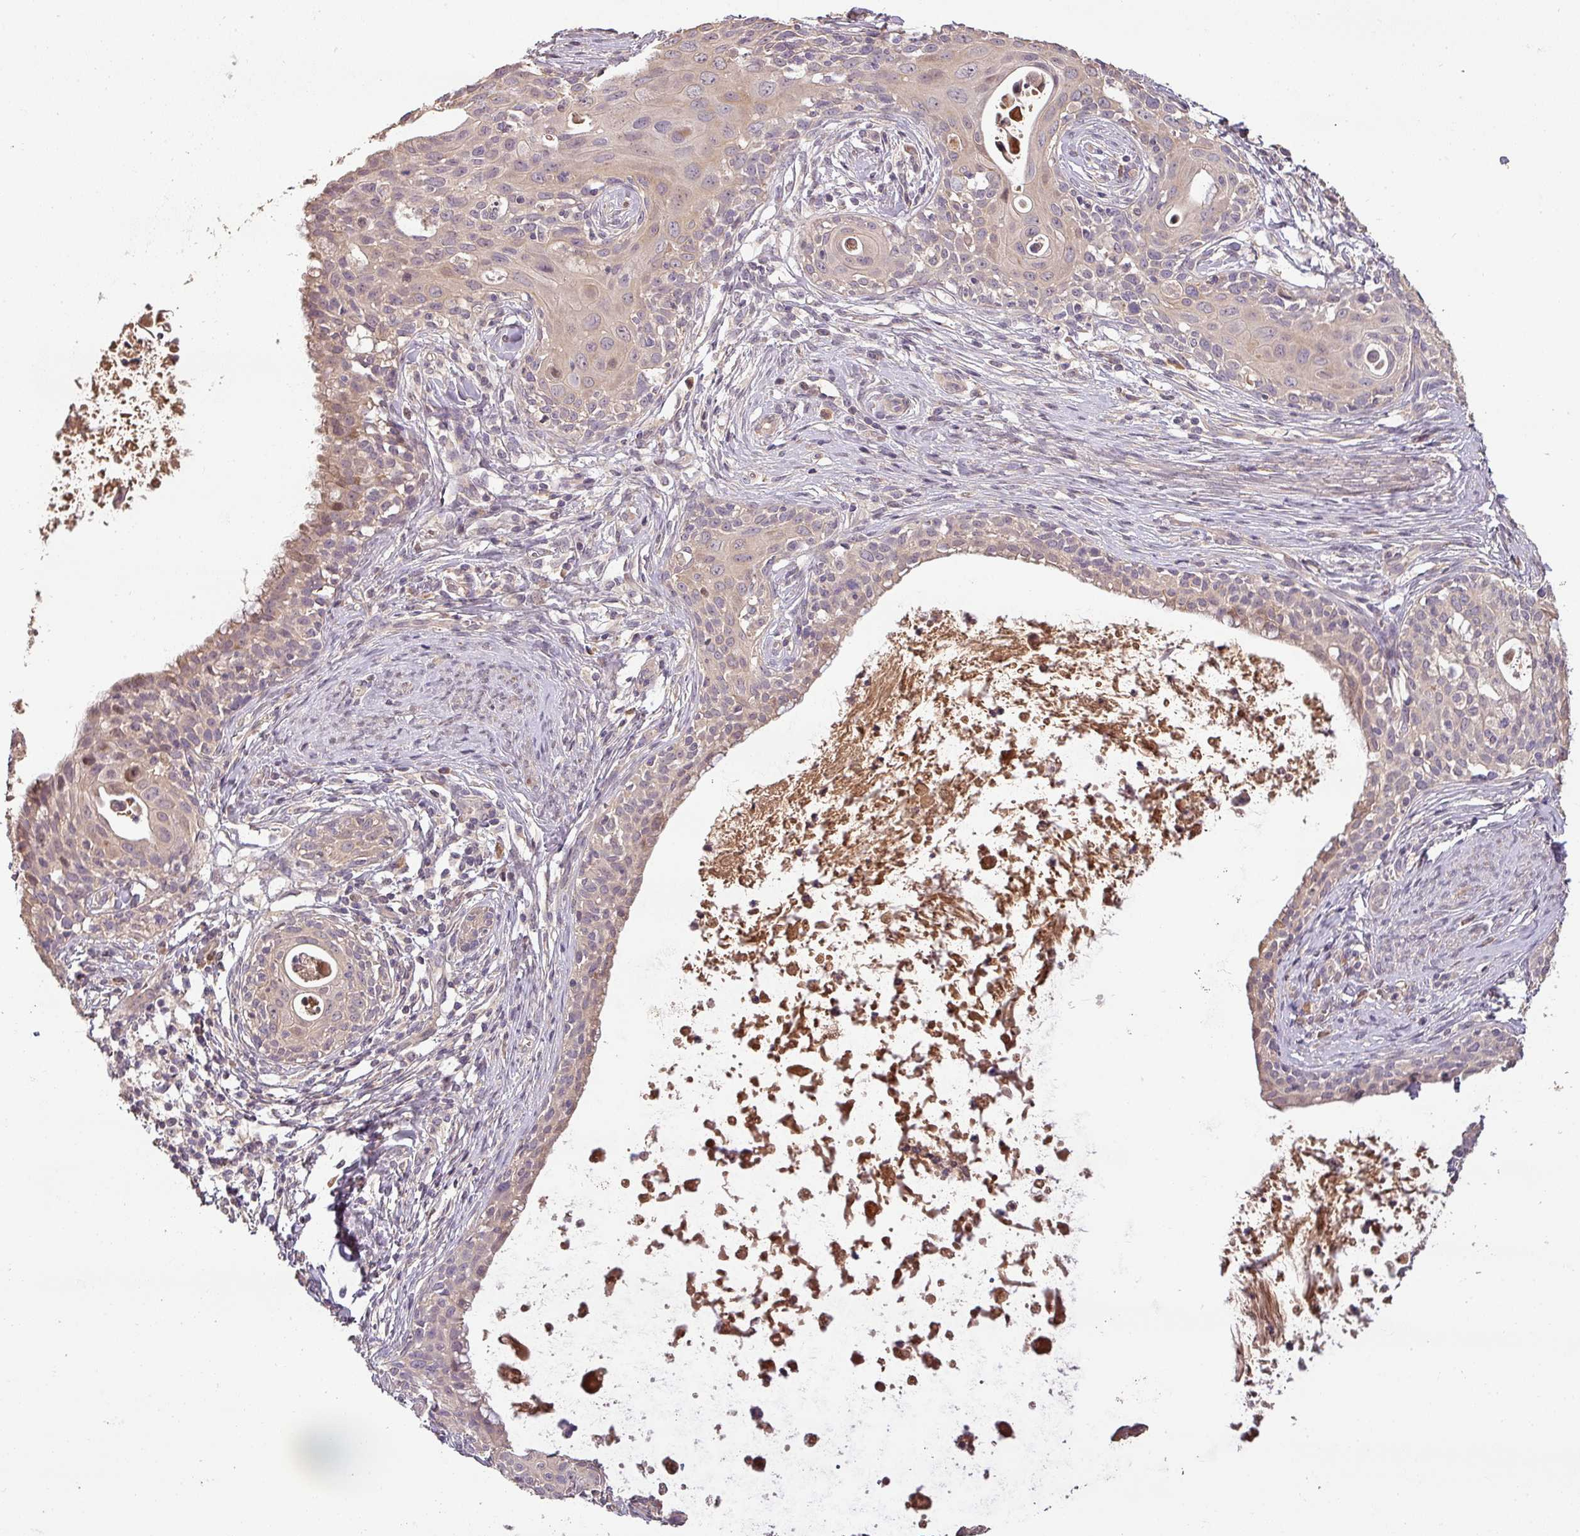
{"staining": {"intensity": "negative", "quantity": "none", "location": "none"}, "tissue": "cervical cancer", "cell_type": "Tumor cells", "image_type": "cancer", "snomed": [{"axis": "morphology", "description": "Squamous cell carcinoma, NOS"}, {"axis": "topography", "description": "Cervix"}], "caption": "Immunohistochemical staining of cervical cancer (squamous cell carcinoma) displays no significant staining in tumor cells. (IHC, brightfield microscopy, high magnification).", "gene": "BPIFB3", "patient": {"sex": "female", "age": 52}}